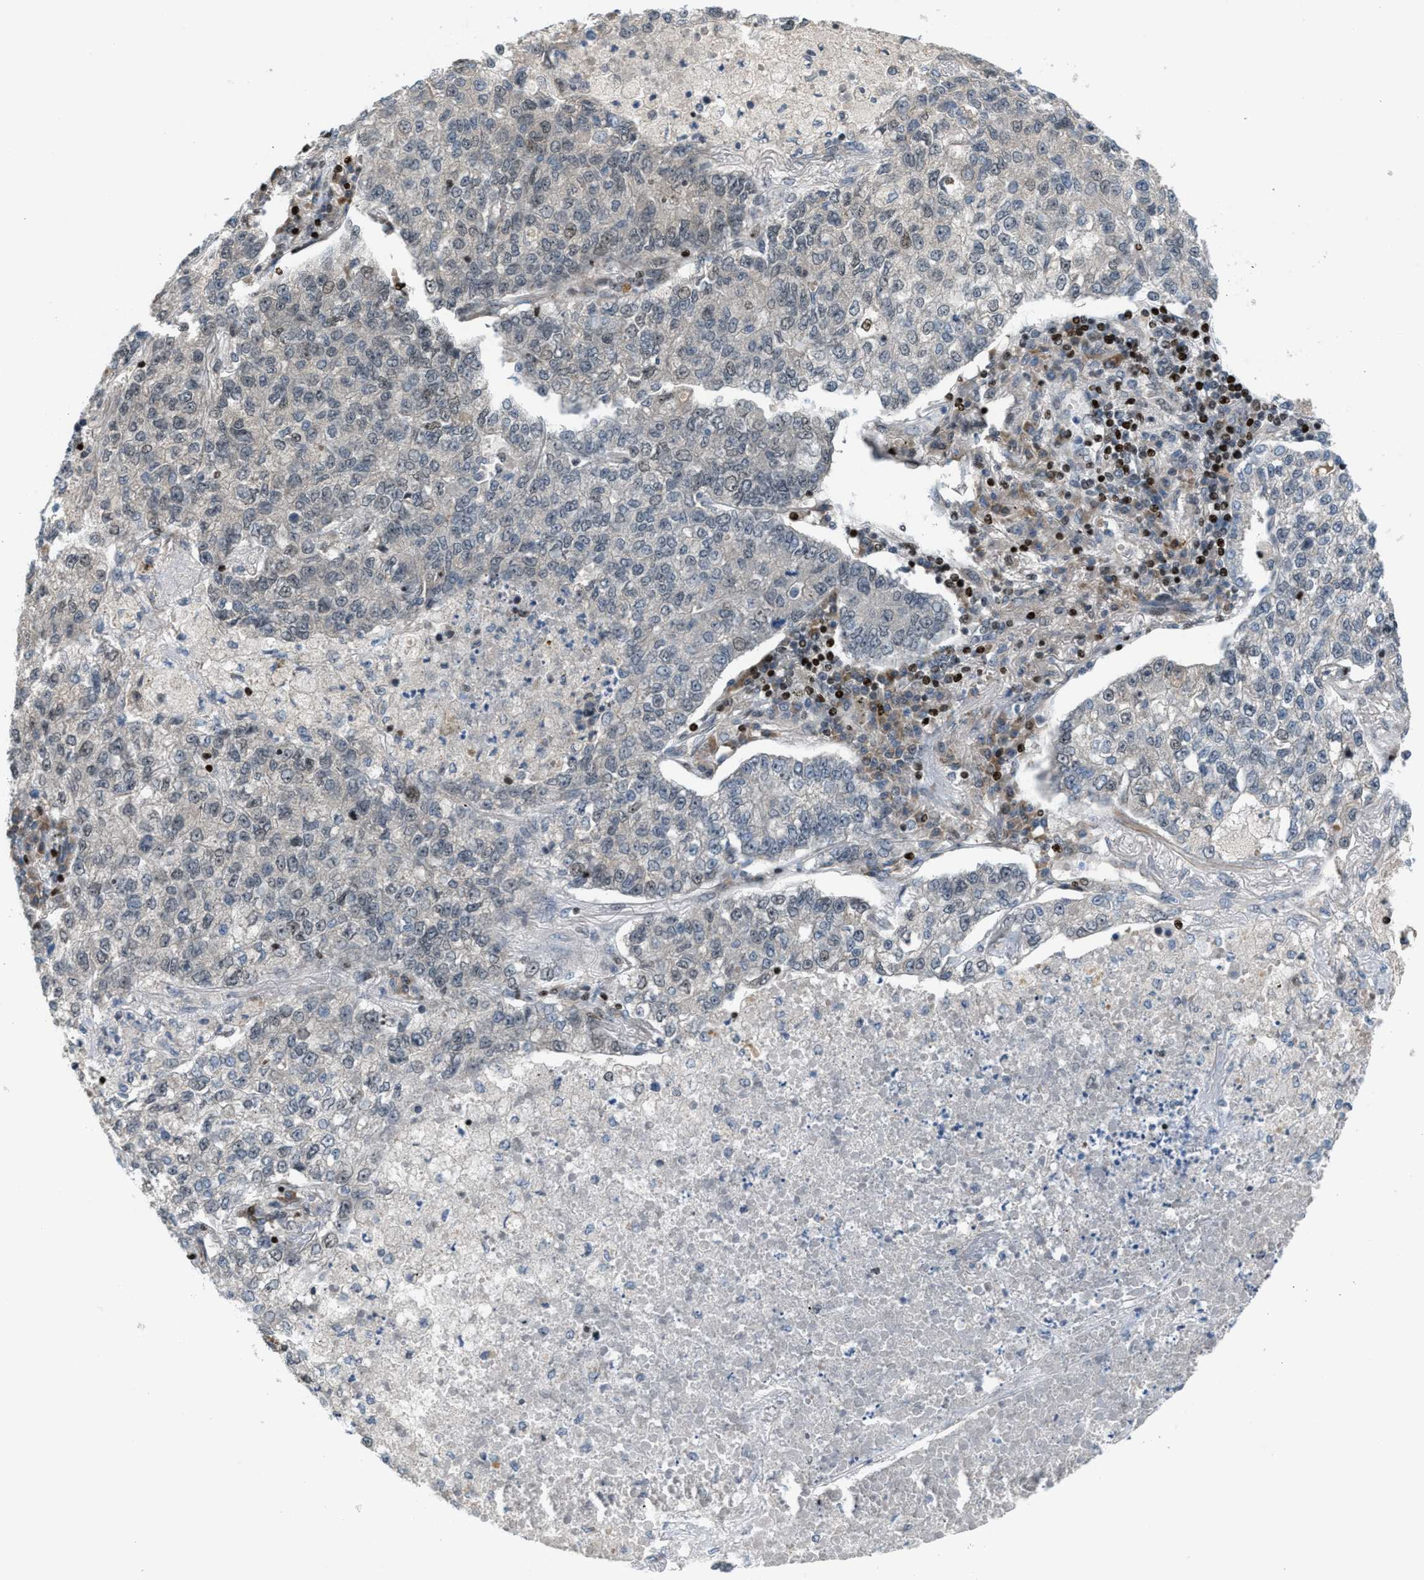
{"staining": {"intensity": "negative", "quantity": "none", "location": "none"}, "tissue": "lung cancer", "cell_type": "Tumor cells", "image_type": "cancer", "snomed": [{"axis": "morphology", "description": "Adenocarcinoma, NOS"}, {"axis": "topography", "description": "Lung"}], "caption": "Tumor cells show no significant expression in lung cancer.", "gene": "ZNF276", "patient": {"sex": "male", "age": 49}}